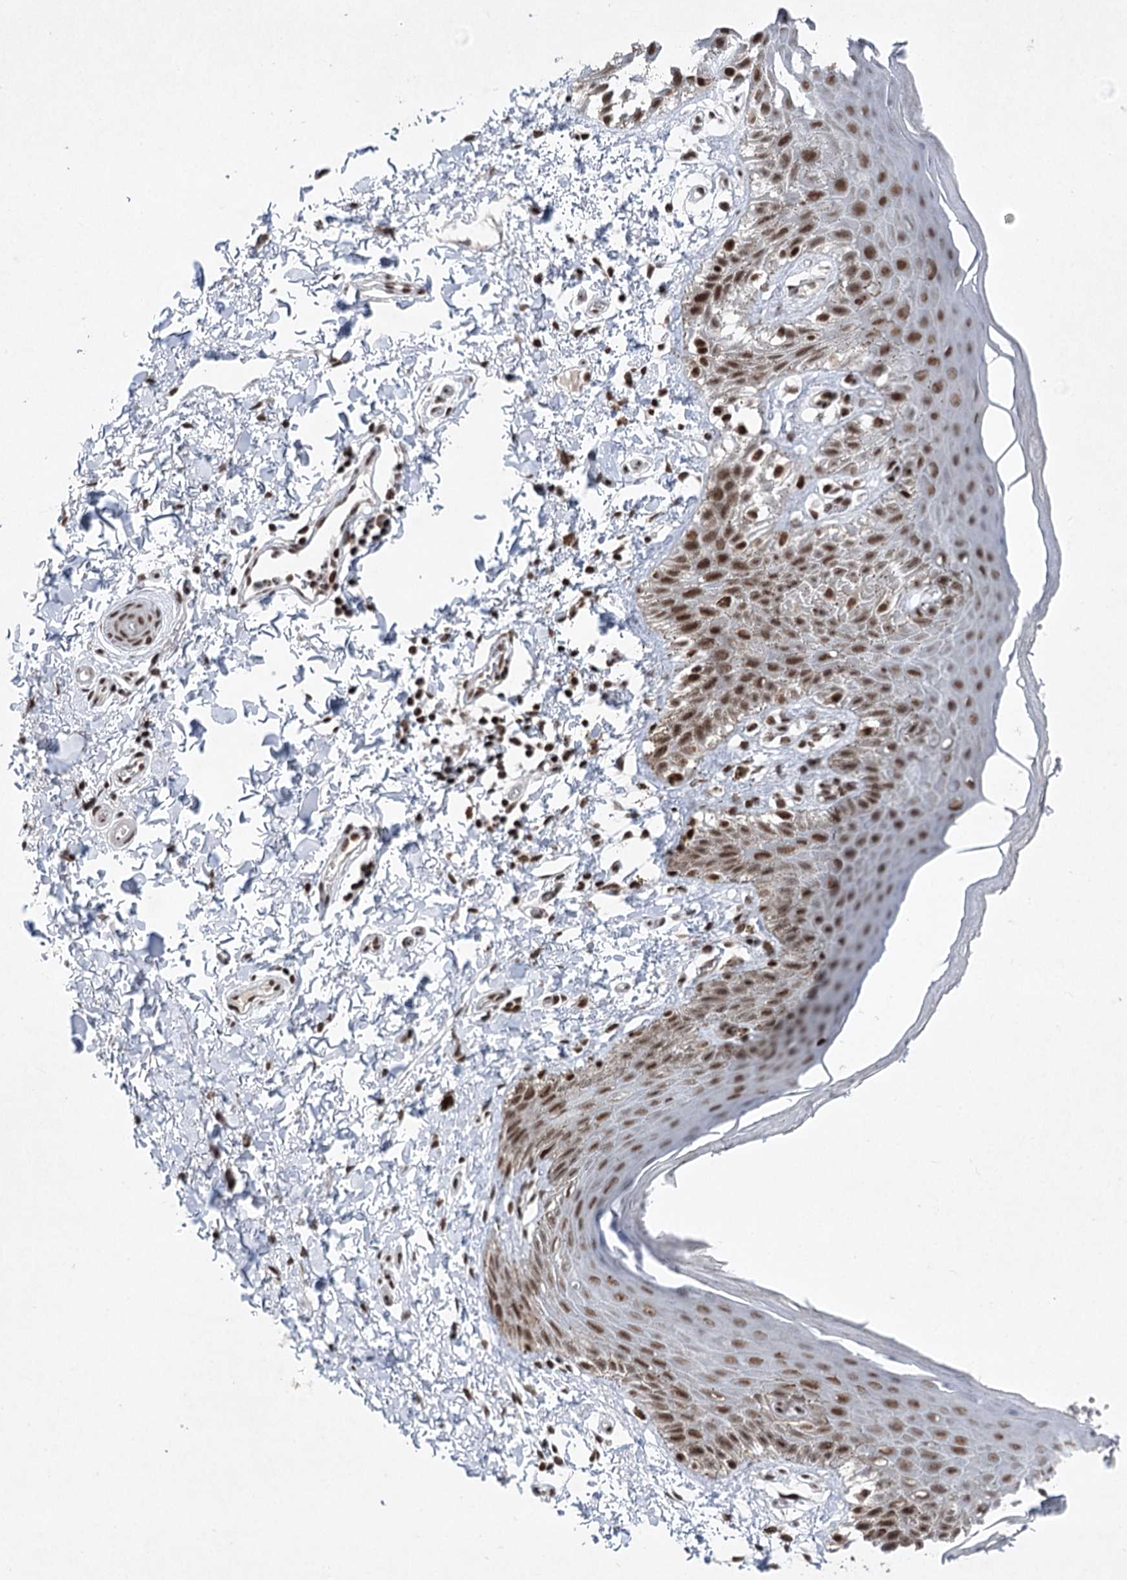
{"staining": {"intensity": "strong", "quantity": ">75%", "location": "nuclear"}, "tissue": "skin", "cell_type": "Epidermal cells", "image_type": "normal", "snomed": [{"axis": "morphology", "description": "Normal tissue, NOS"}, {"axis": "topography", "description": "Anal"}], "caption": "IHC staining of benign skin, which displays high levels of strong nuclear expression in about >75% of epidermal cells indicating strong nuclear protein staining. The staining was performed using DAB (brown) for protein detection and nuclei were counterstained in hematoxylin (blue).", "gene": "CGGBP1", "patient": {"sex": "male", "age": 44}}